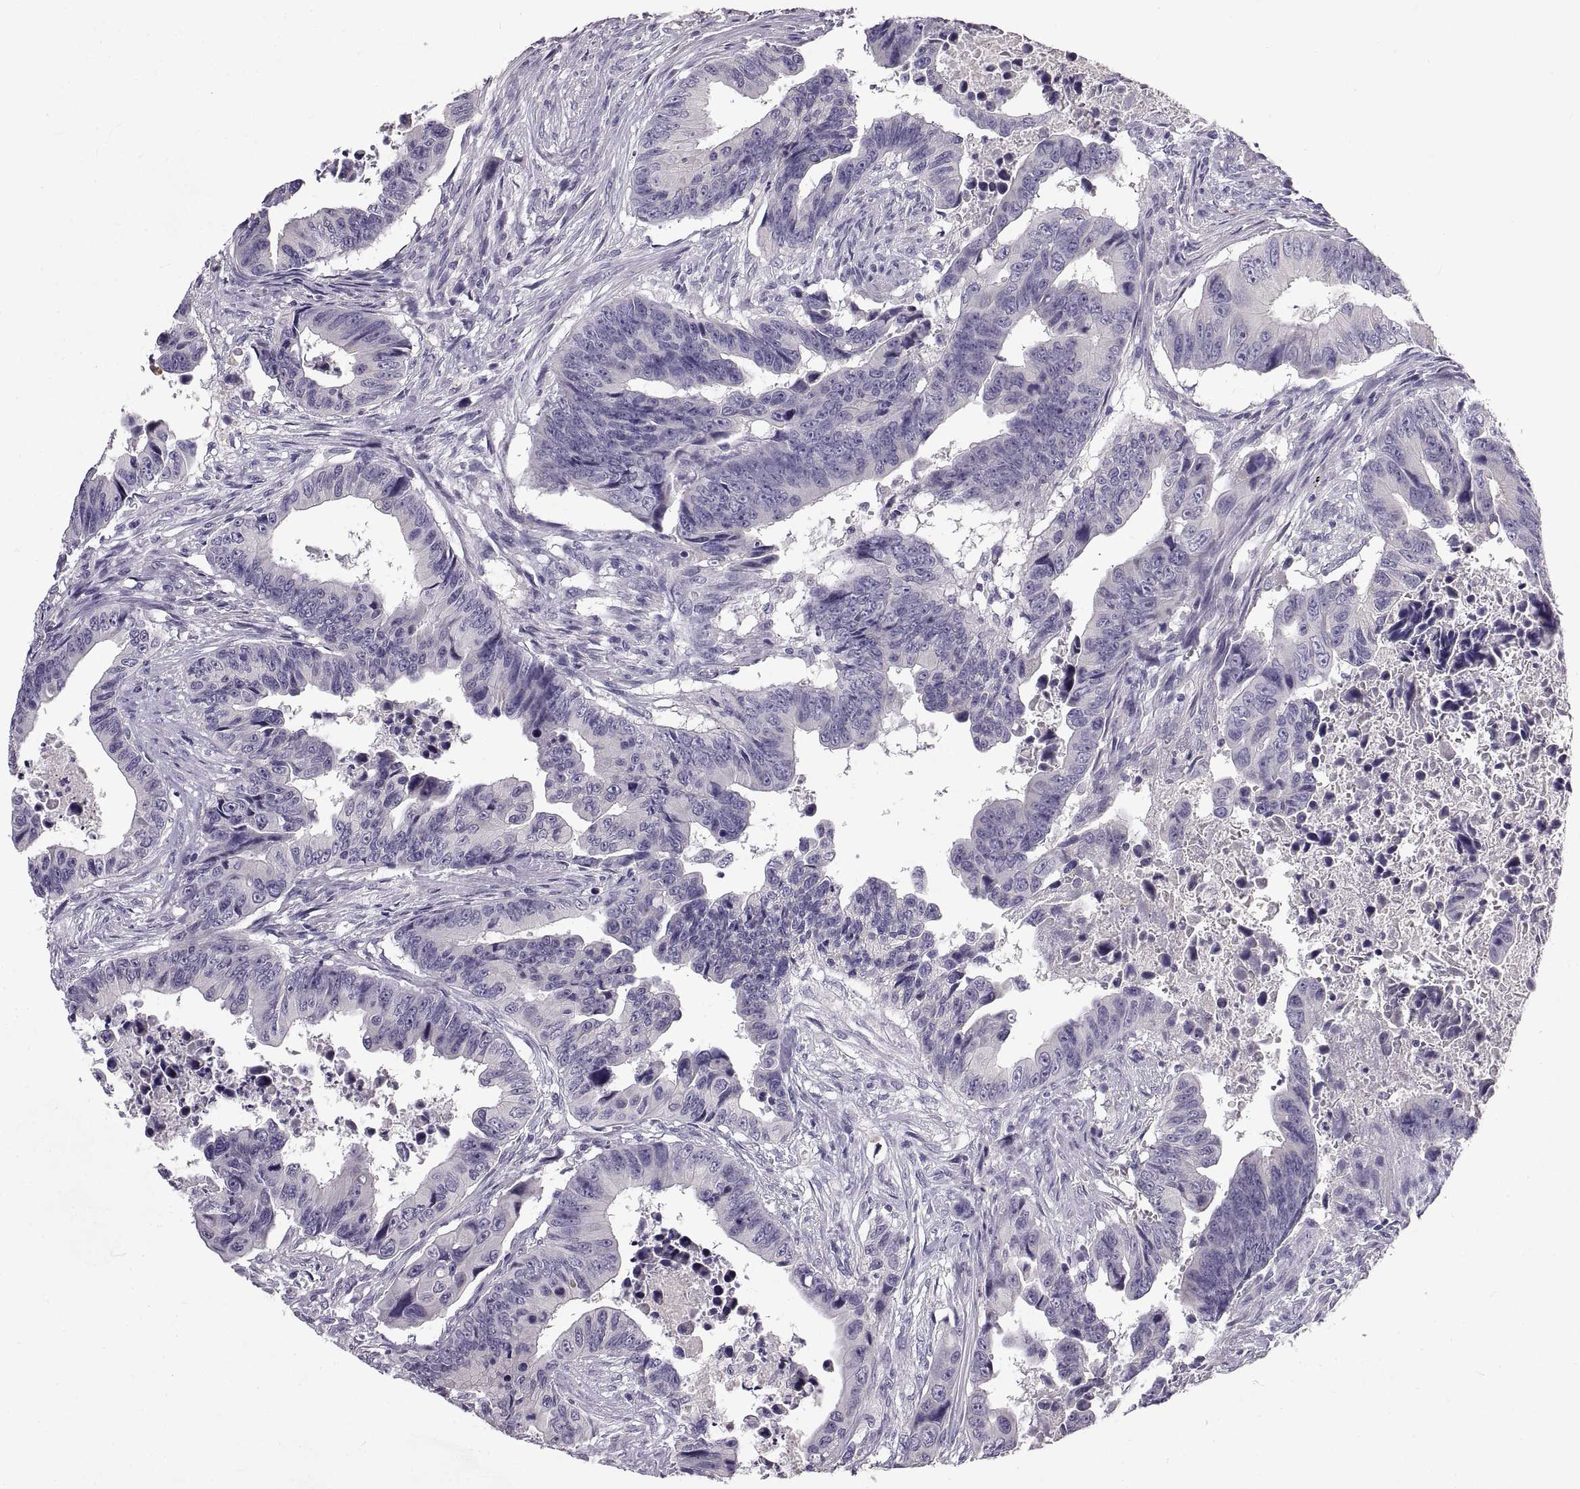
{"staining": {"intensity": "negative", "quantity": "none", "location": "none"}, "tissue": "colorectal cancer", "cell_type": "Tumor cells", "image_type": "cancer", "snomed": [{"axis": "morphology", "description": "Adenocarcinoma, NOS"}, {"axis": "topography", "description": "Colon"}], "caption": "Immunohistochemistry (IHC) image of human adenocarcinoma (colorectal) stained for a protein (brown), which shows no expression in tumor cells. (DAB IHC visualized using brightfield microscopy, high magnification).", "gene": "ADAM32", "patient": {"sex": "female", "age": 87}}